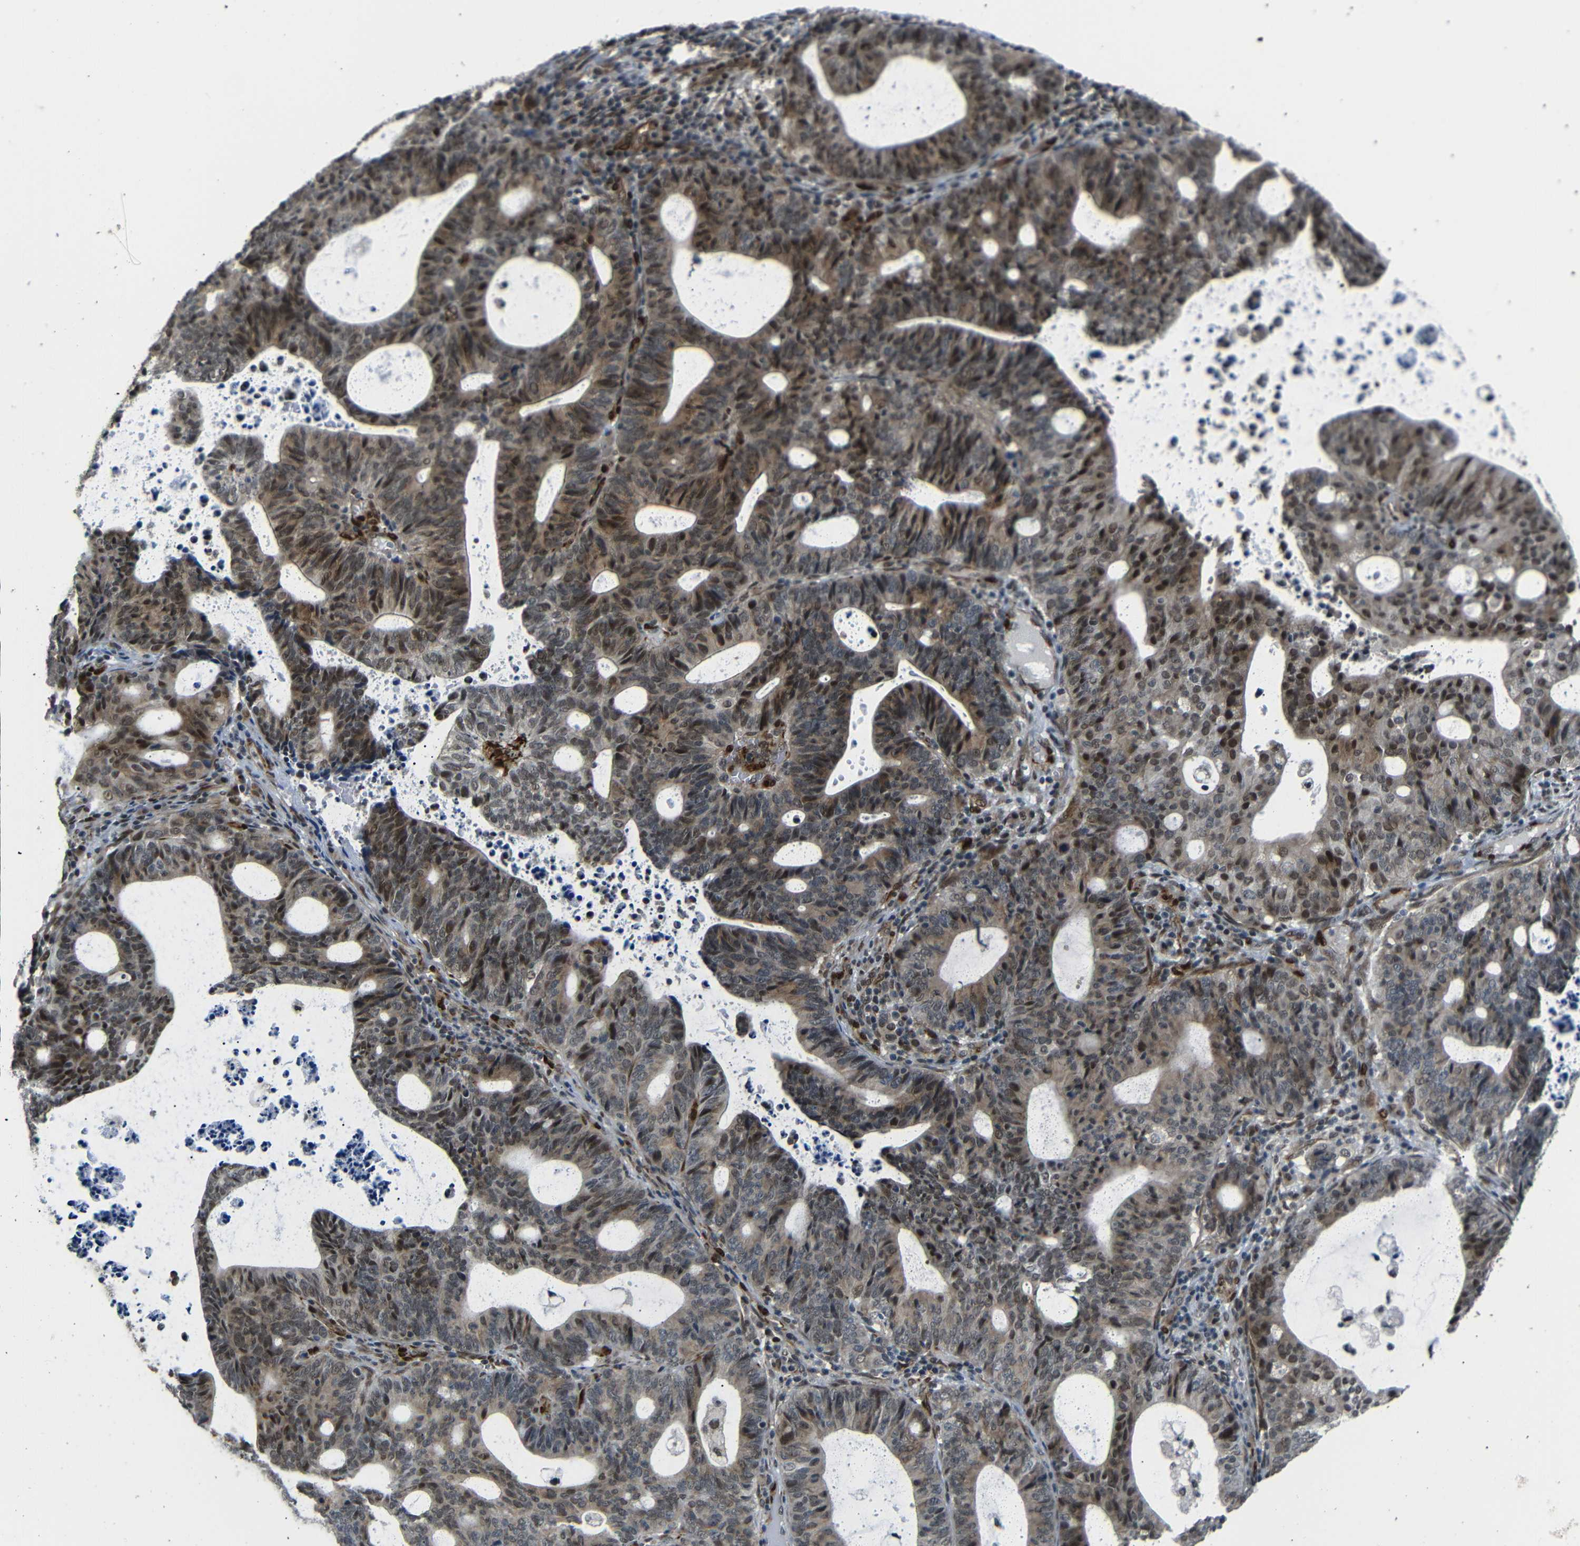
{"staining": {"intensity": "moderate", "quantity": ">75%", "location": "cytoplasmic/membranous,nuclear"}, "tissue": "endometrial cancer", "cell_type": "Tumor cells", "image_type": "cancer", "snomed": [{"axis": "morphology", "description": "Adenocarcinoma, NOS"}, {"axis": "topography", "description": "Uterus"}], "caption": "Immunohistochemistry (IHC) of endometrial cancer (adenocarcinoma) reveals medium levels of moderate cytoplasmic/membranous and nuclear expression in approximately >75% of tumor cells. (Brightfield microscopy of DAB IHC at high magnification).", "gene": "TBX2", "patient": {"sex": "female", "age": 83}}